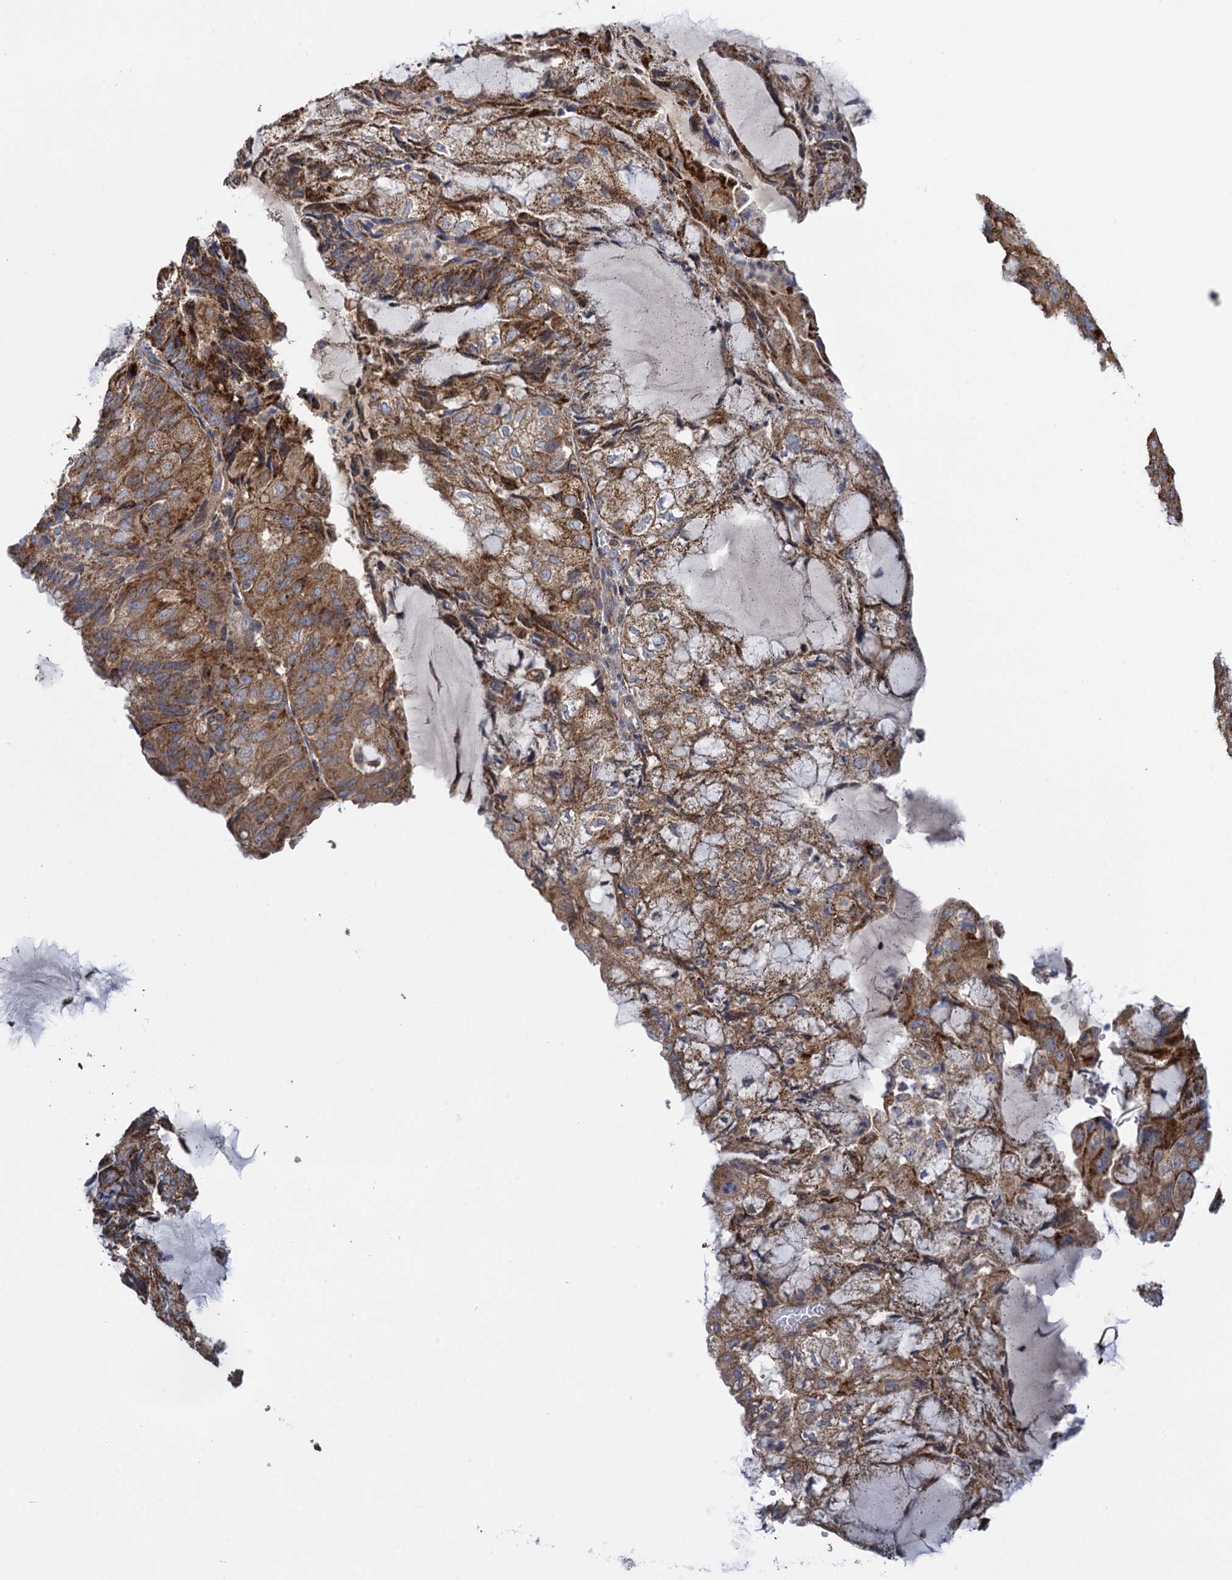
{"staining": {"intensity": "moderate", "quantity": ">75%", "location": "cytoplasmic/membranous"}, "tissue": "endometrial cancer", "cell_type": "Tumor cells", "image_type": "cancer", "snomed": [{"axis": "morphology", "description": "Adenocarcinoma, NOS"}, {"axis": "topography", "description": "Endometrium"}], "caption": "Immunohistochemistry staining of endometrial adenocarcinoma, which reveals medium levels of moderate cytoplasmic/membranous staining in about >75% of tumor cells indicating moderate cytoplasmic/membranous protein expression. The staining was performed using DAB (brown) for protein detection and nuclei were counterstained in hematoxylin (blue).", "gene": "WDR88", "patient": {"sex": "female", "age": 81}}